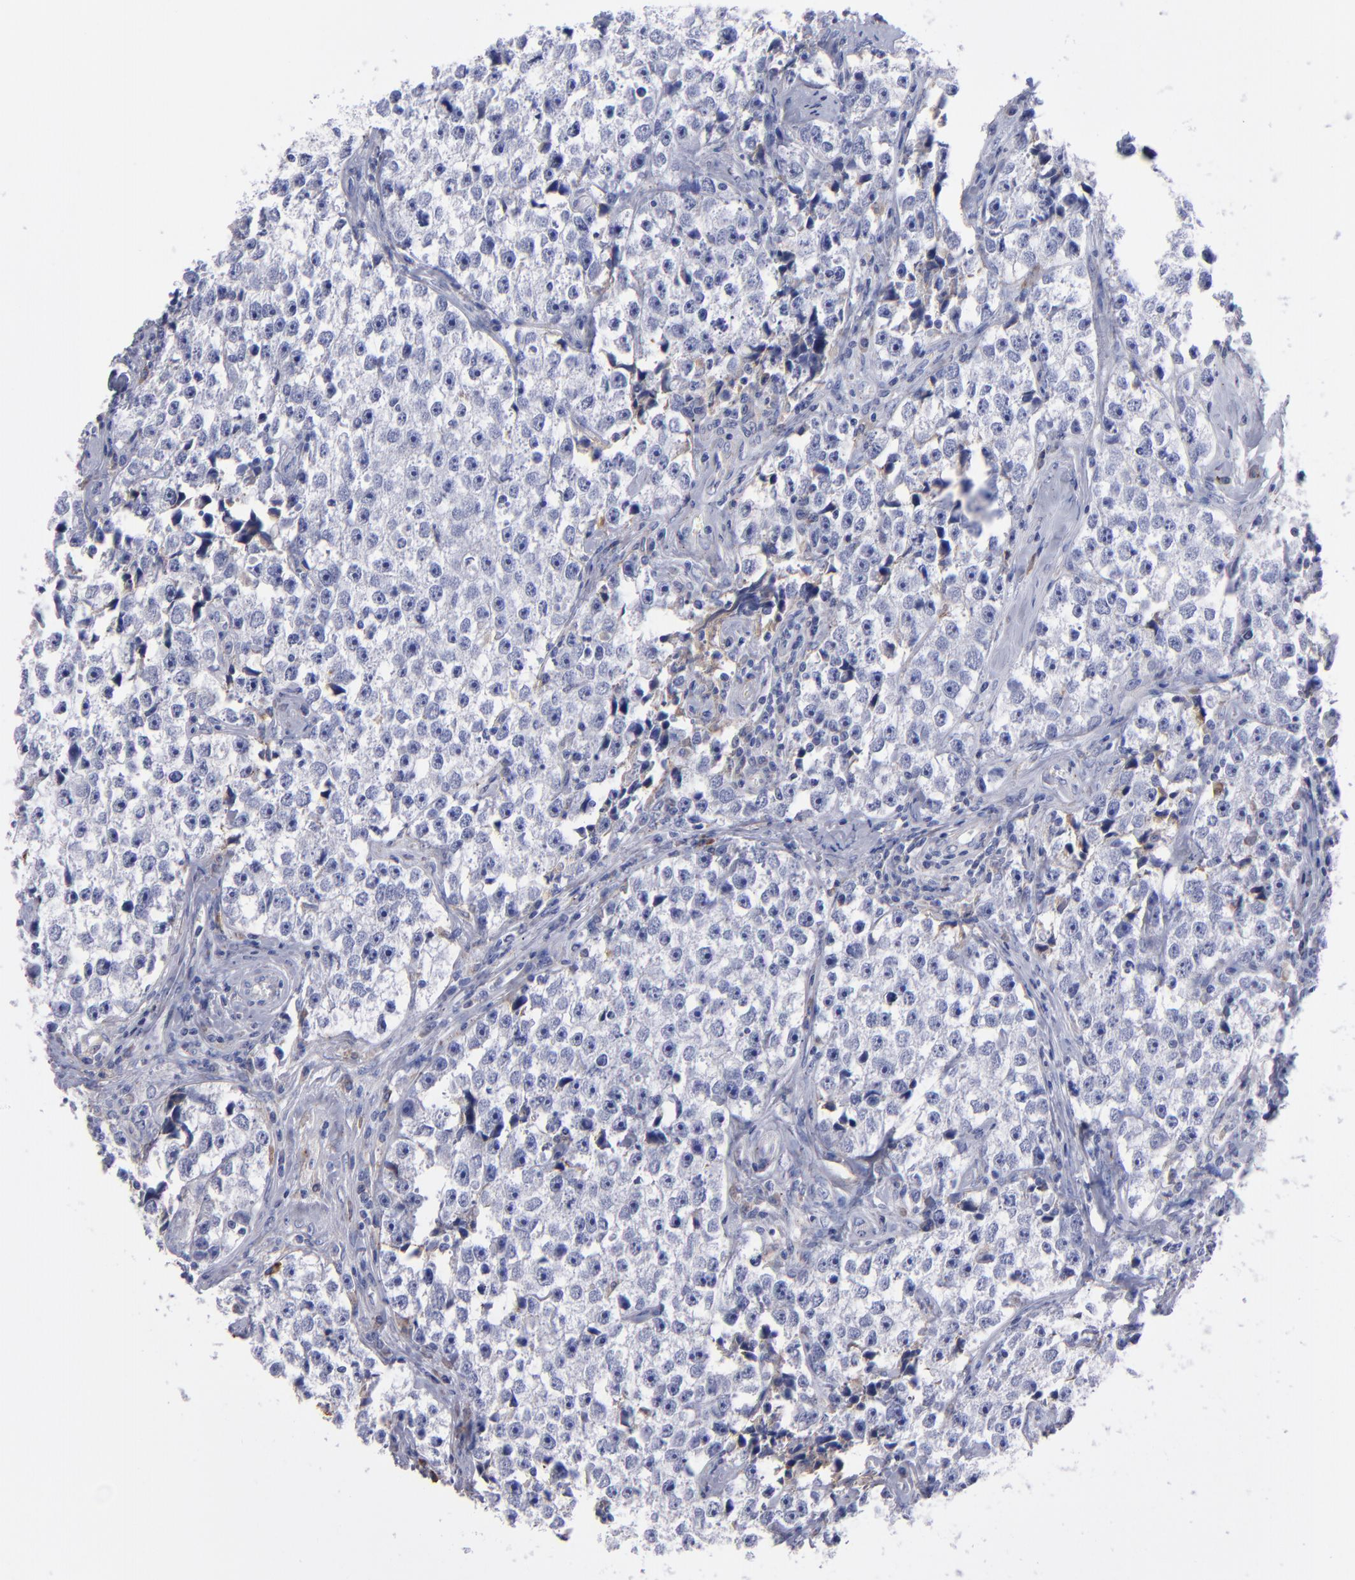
{"staining": {"intensity": "negative", "quantity": "none", "location": "none"}, "tissue": "testis cancer", "cell_type": "Tumor cells", "image_type": "cancer", "snomed": [{"axis": "morphology", "description": "Seminoma, NOS"}, {"axis": "topography", "description": "Testis"}], "caption": "IHC image of neoplastic tissue: testis cancer (seminoma) stained with DAB exhibits no significant protein staining in tumor cells. (DAB IHC with hematoxylin counter stain).", "gene": "MFGE8", "patient": {"sex": "male", "age": 32}}